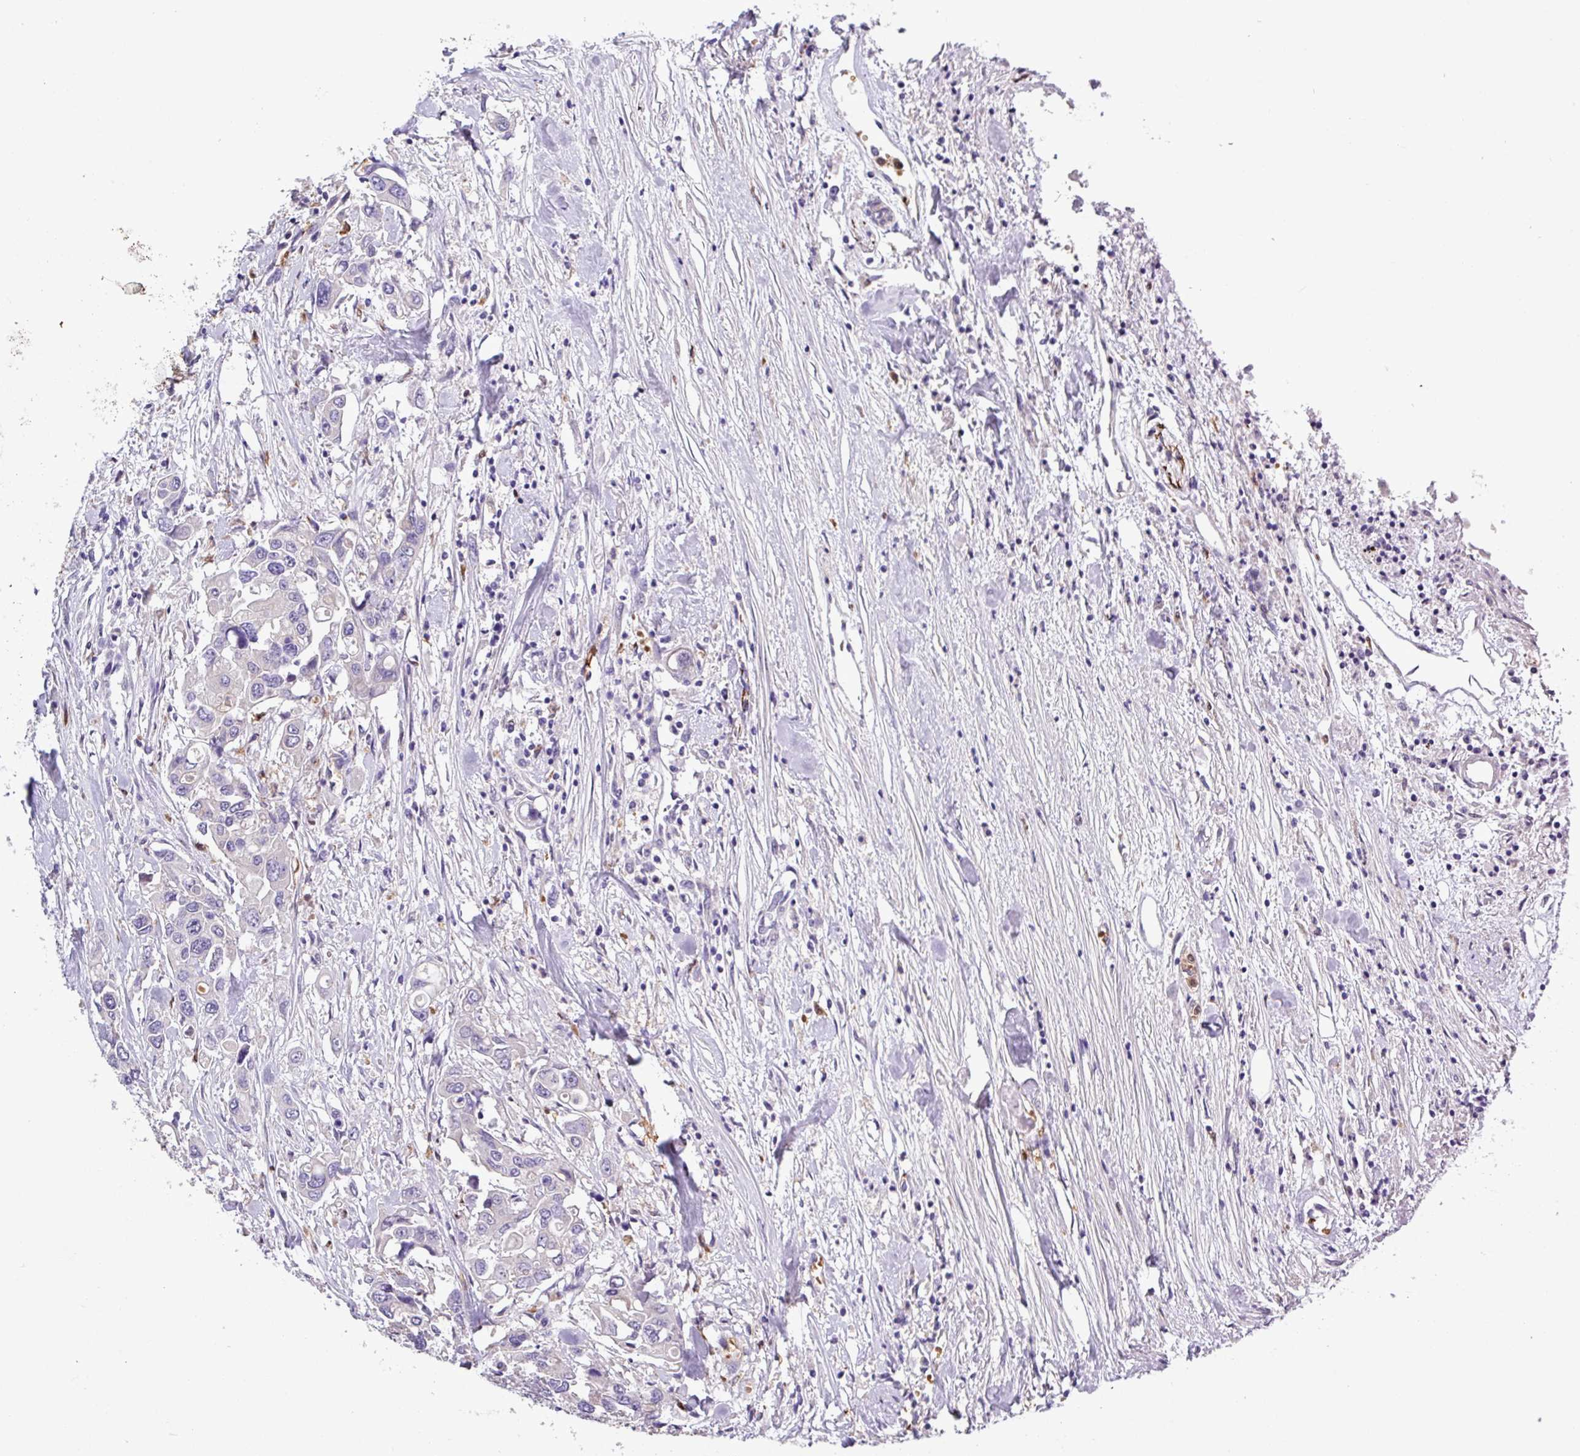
{"staining": {"intensity": "negative", "quantity": "none", "location": "none"}, "tissue": "colorectal cancer", "cell_type": "Tumor cells", "image_type": "cancer", "snomed": [{"axis": "morphology", "description": "Adenocarcinoma, NOS"}, {"axis": "topography", "description": "Colon"}], "caption": "Protein analysis of colorectal cancer displays no significant positivity in tumor cells.", "gene": "MGAT4B", "patient": {"sex": "male", "age": 77}}